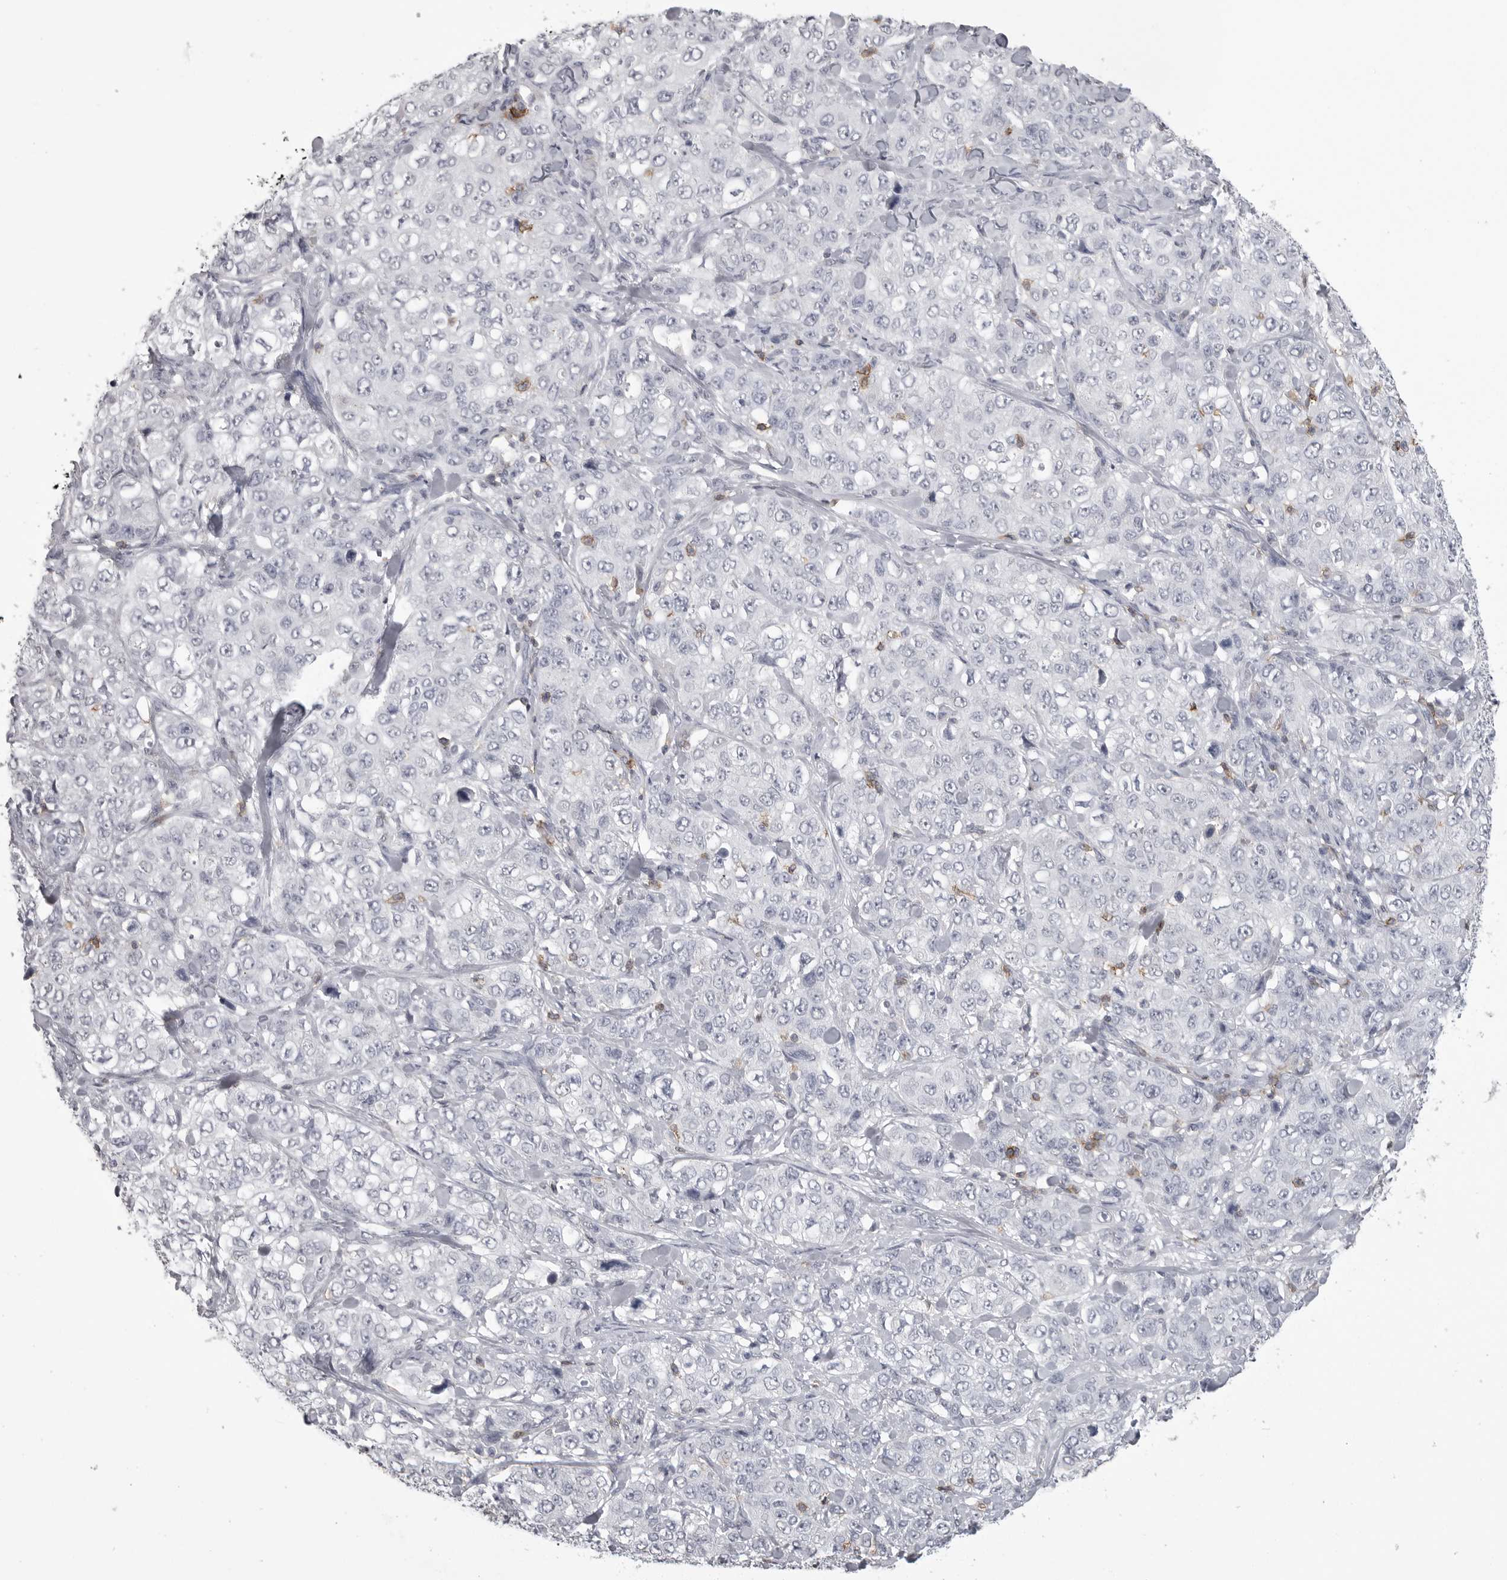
{"staining": {"intensity": "negative", "quantity": "none", "location": "none"}, "tissue": "stomach cancer", "cell_type": "Tumor cells", "image_type": "cancer", "snomed": [{"axis": "morphology", "description": "Adenocarcinoma, NOS"}, {"axis": "topography", "description": "Stomach"}], "caption": "An IHC photomicrograph of stomach adenocarcinoma is shown. There is no staining in tumor cells of stomach adenocarcinoma.", "gene": "ITGAL", "patient": {"sex": "male", "age": 48}}